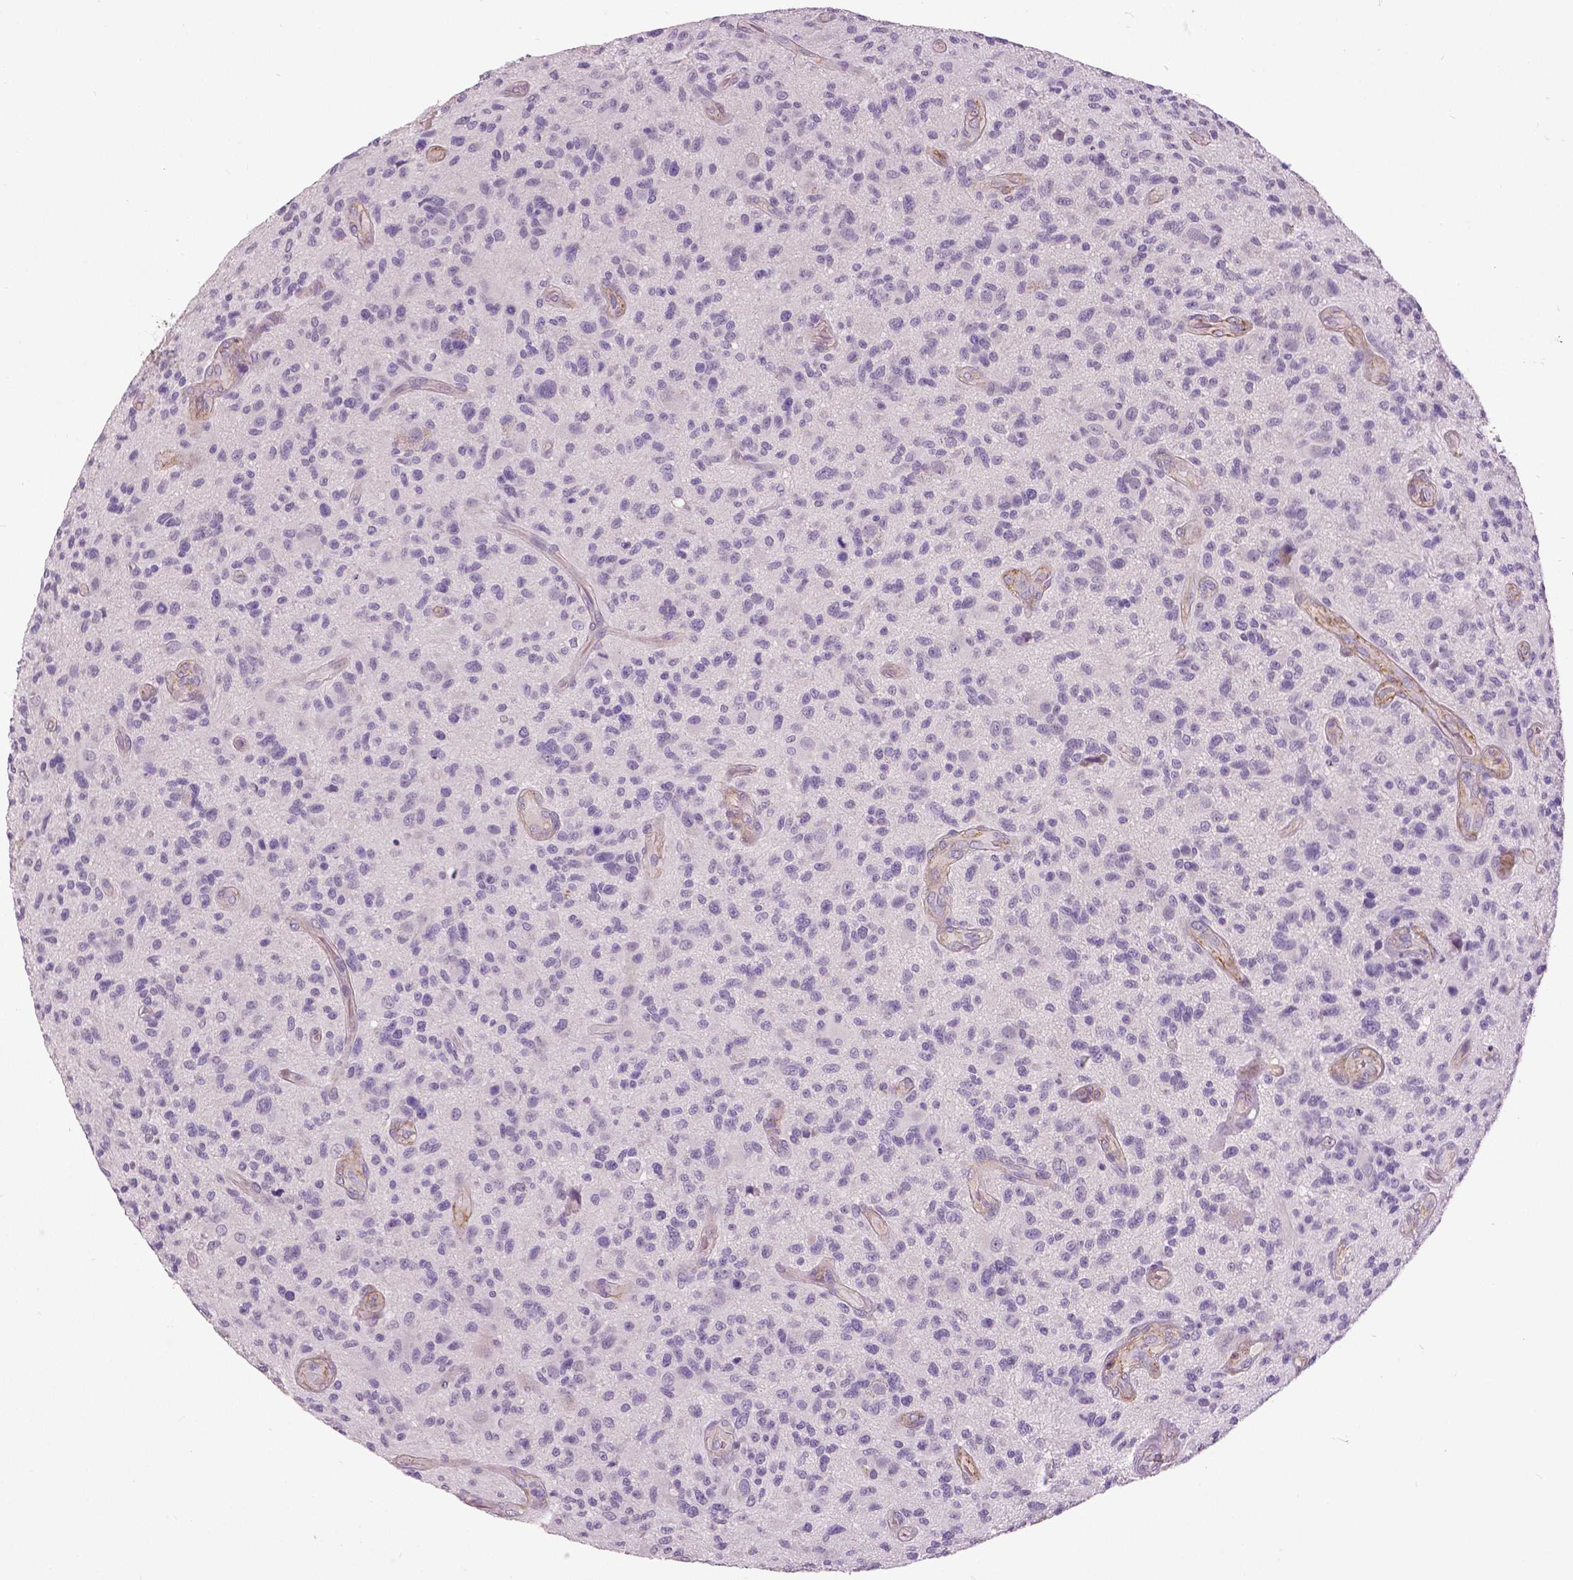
{"staining": {"intensity": "negative", "quantity": "none", "location": "none"}, "tissue": "glioma", "cell_type": "Tumor cells", "image_type": "cancer", "snomed": [{"axis": "morphology", "description": "Glioma, malignant, High grade"}, {"axis": "topography", "description": "Brain"}], "caption": "This is an immunohistochemistry (IHC) micrograph of human high-grade glioma (malignant). There is no expression in tumor cells.", "gene": "FOXA1", "patient": {"sex": "male", "age": 47}}